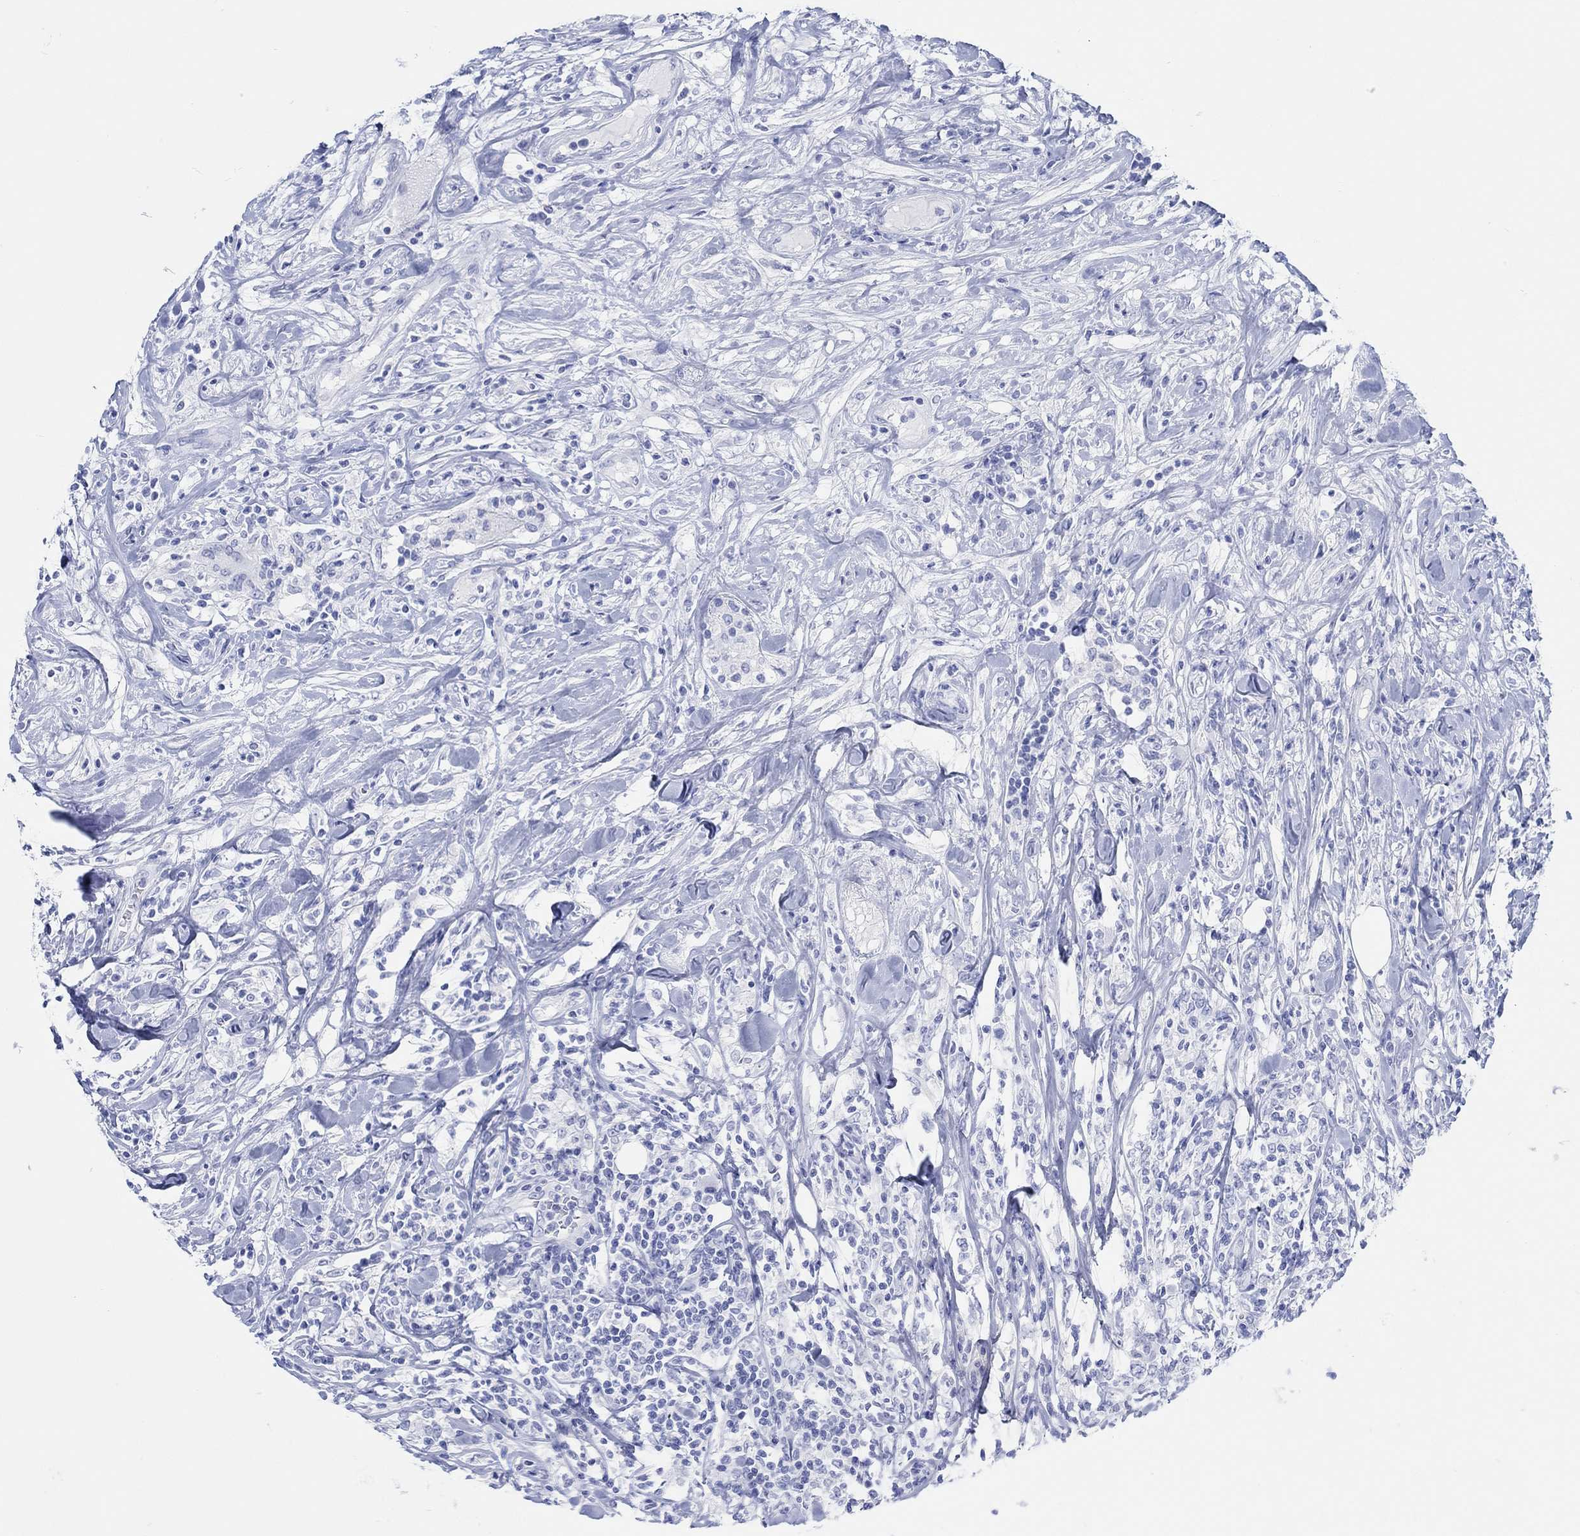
{"staining": {"intensity": "negative", "quantity": "none", "location": "none"}, "tissue": "lymphoma", "cell_type": "Tumor cells", "image_type": "cancer", "snomed": [{"axis": "morphology", "description": "Malignant lymphoma, non-Hodgkin's type, High grade"}, {"axis": "topography", "description": "Lymph node"}], "caption": "Immunohistochemistry (IHC) micrograph of neoplastic tissue: lymphoma stained with DAB displays no significant protein staining in tumor cells.", "gene": "AK8", "patient": {"sex": "female", "age": 84}}